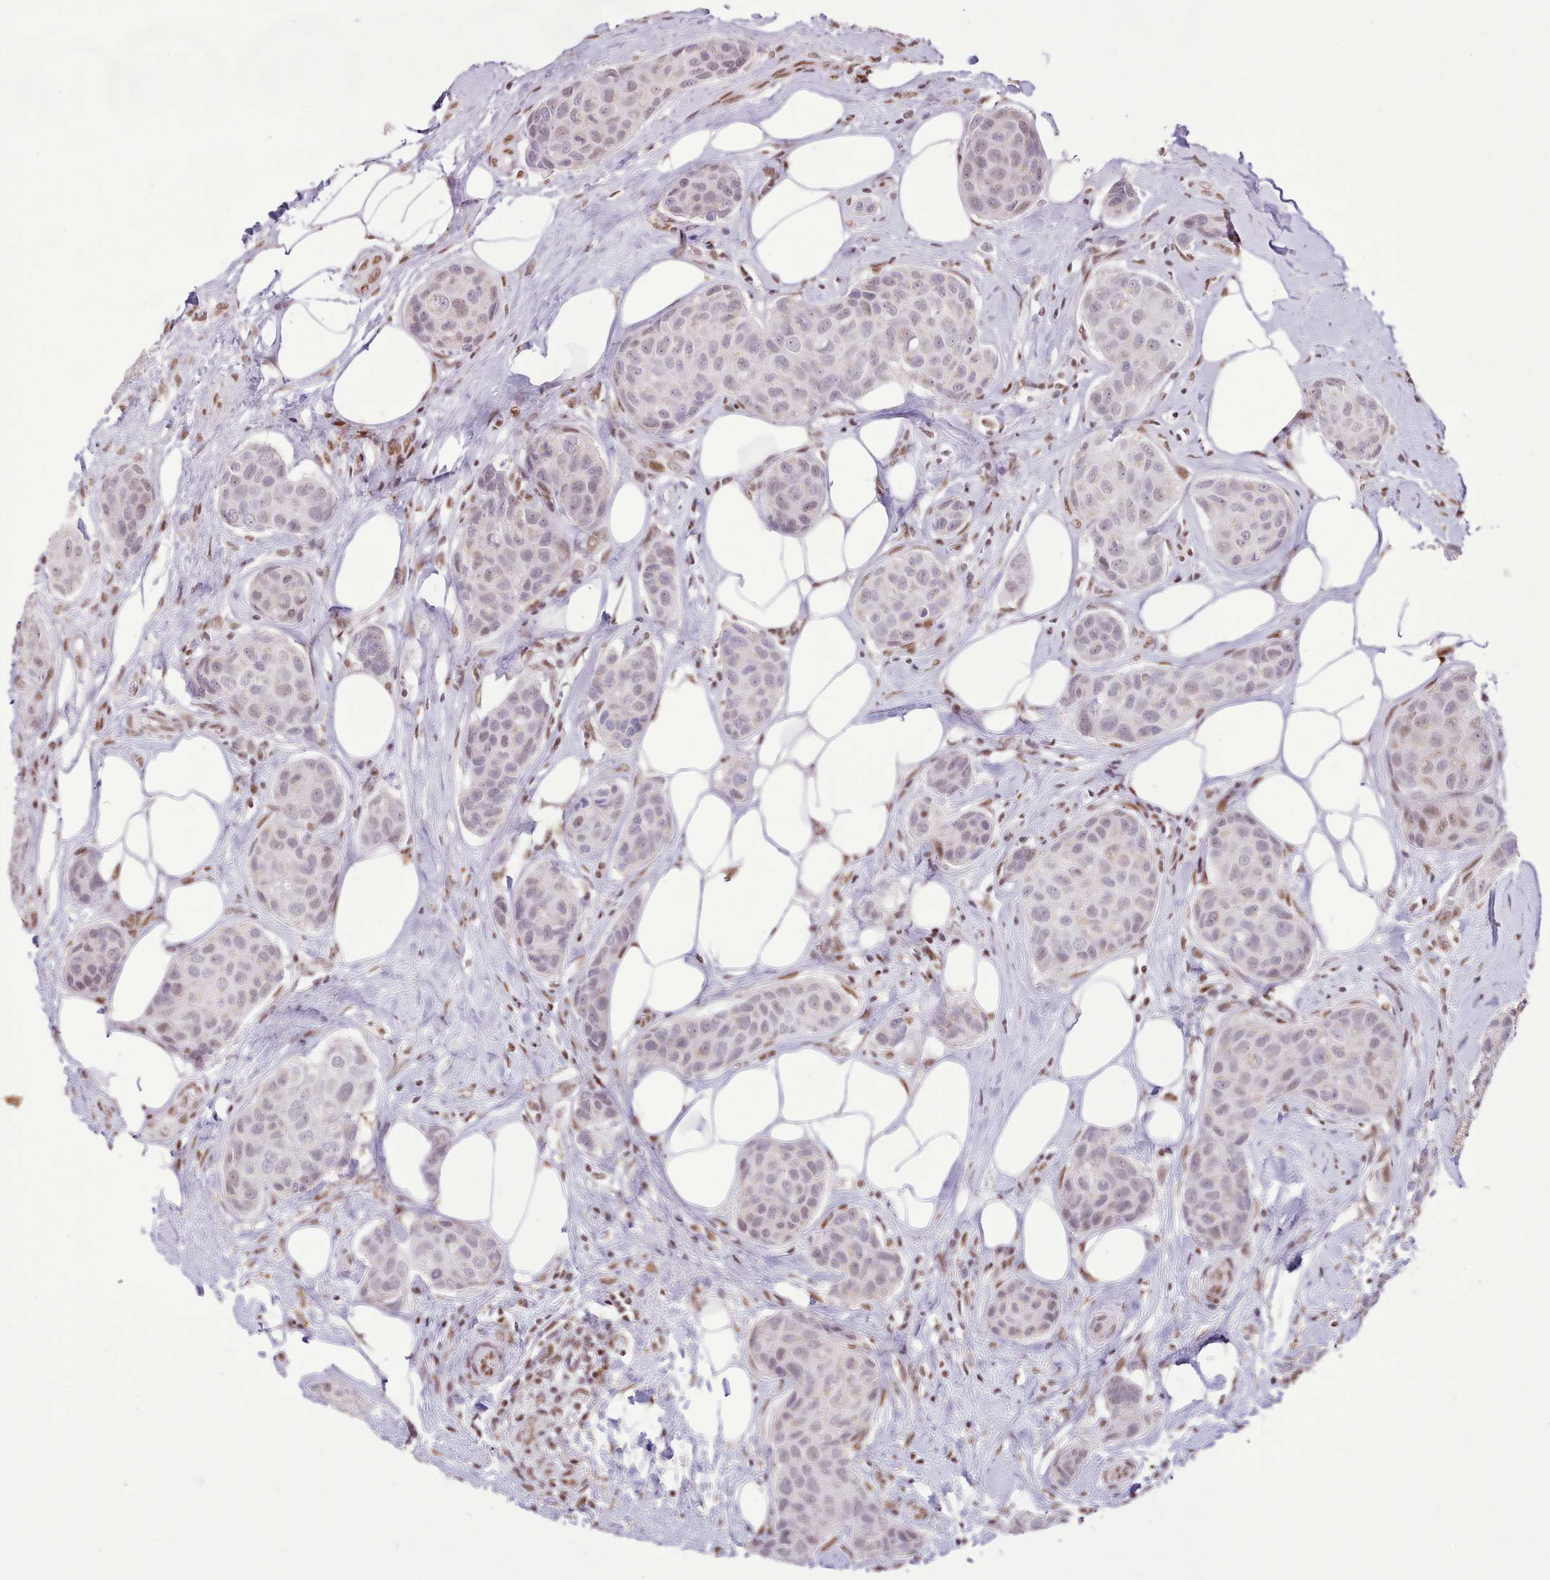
{"staining": {"intensity": "weak", "quantity": "25%-75%", "location": "nuclear"}, "tissue": "breast cancer", "cell_type": "Tumor cells", "image_type": "cancer", "snomed": [{"axis": "morphology", "description": "Duct carcinoma"}, {"axis": "topography", "description": "Breast"}, {"axis": "topography", "description": "Lymph node"}], "caption": "Protein analysis of breast cancer (intraductal carcinoma) tissue displays weak nuclear positivity in about 25%-75% of tumor cells.", "gene": "TAF15", "patient": {"sex": "female", "age": 80}}